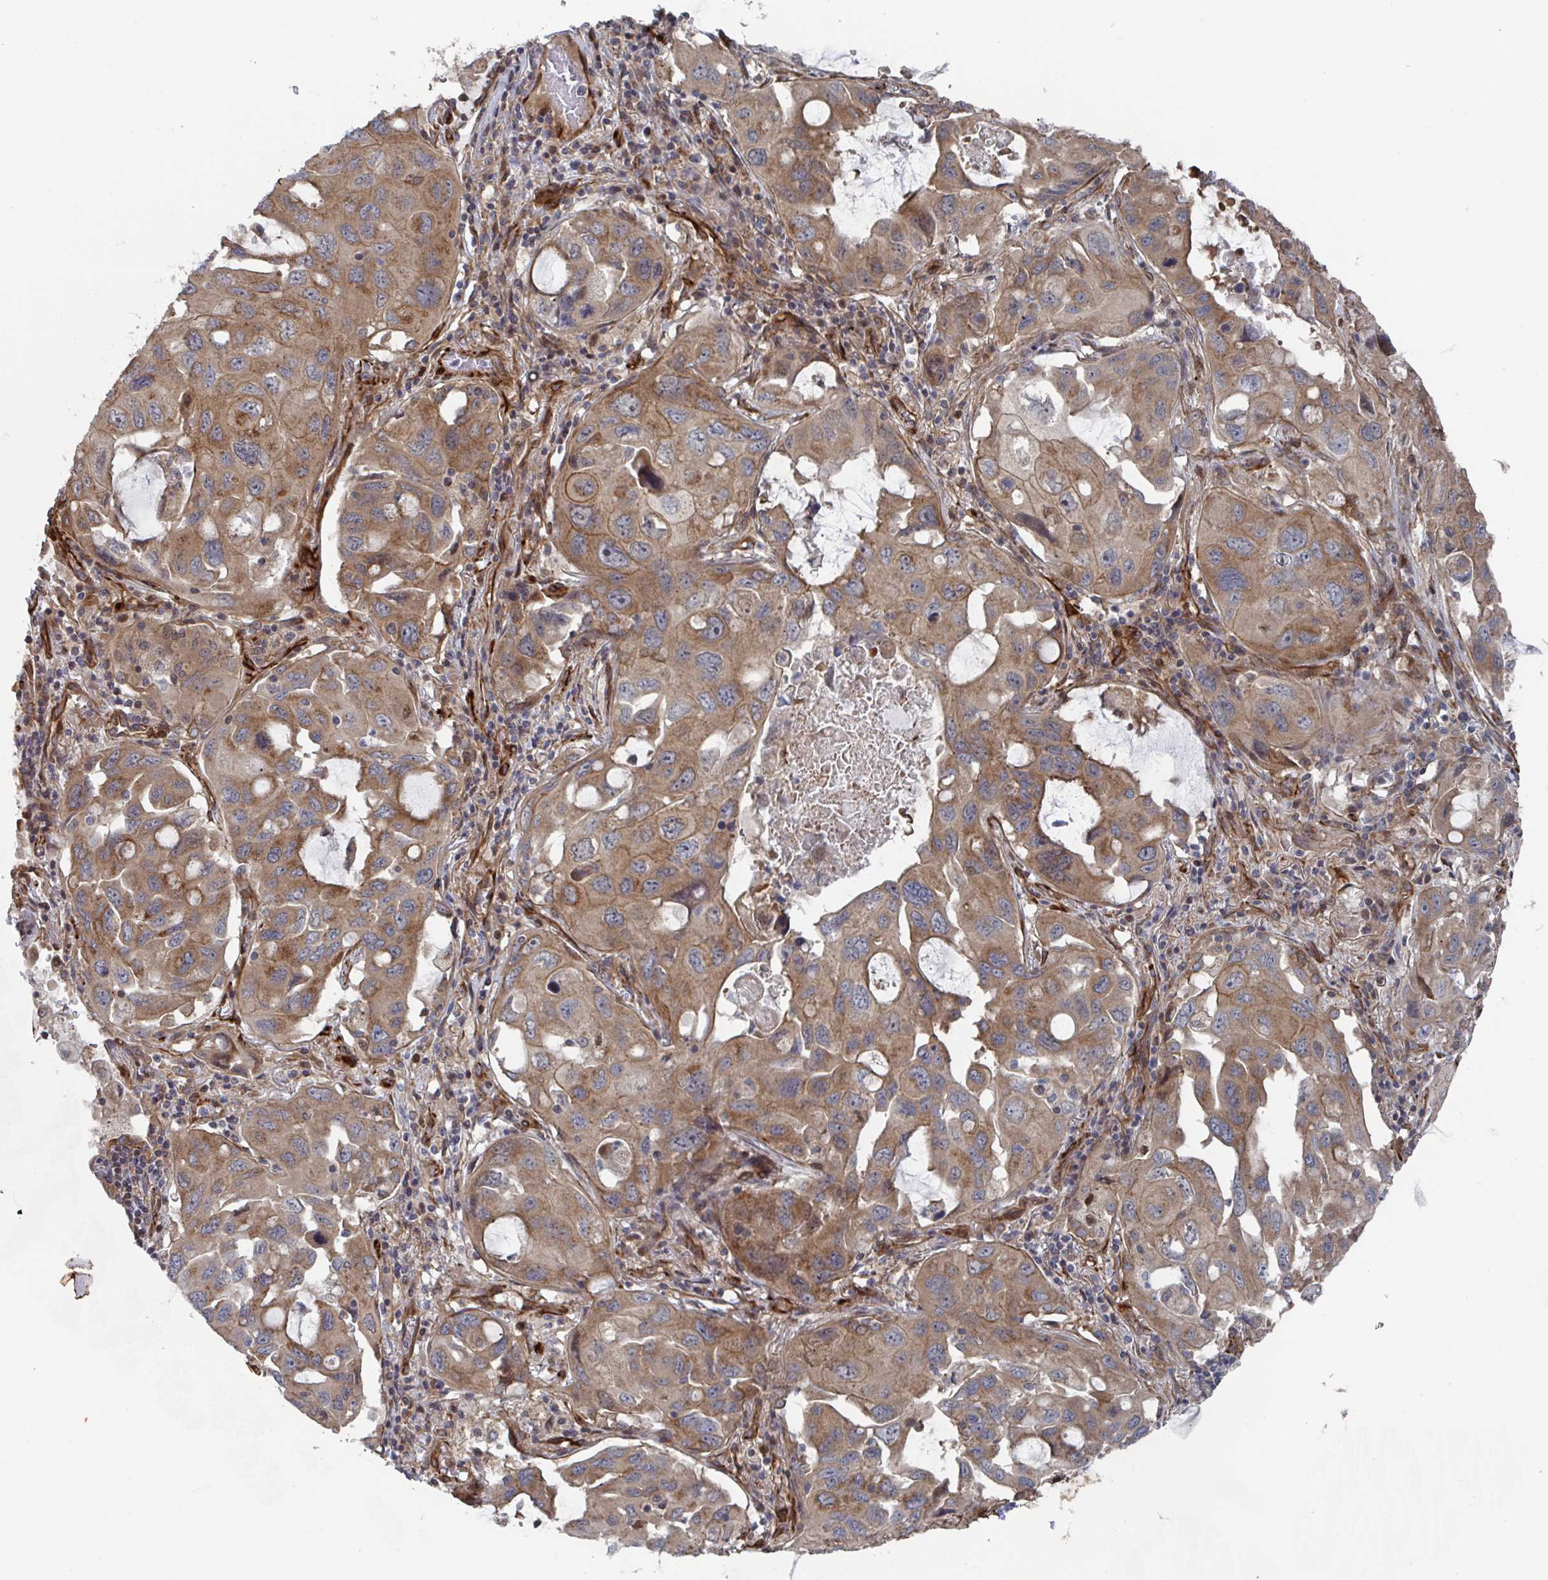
{"staining": {"intensity": "moderate", "quantity": ">75%", "location": "cytoplasmic/membranous"}, "tissue": "lung cancer", "cell_type": "Tumor cells", "image_type": "cancer", "snomed": [{"axis": "morphology", "description": "Squamous cell carcinoma, NOS"}, {"axis": "topography", "description": "Lung"}], "caption": "Lung cancer stained with a protein marker exhibits moderate staining in tumor cells.", "gene": "DVL3", "patient": {"sex": "female", "age": 73}}